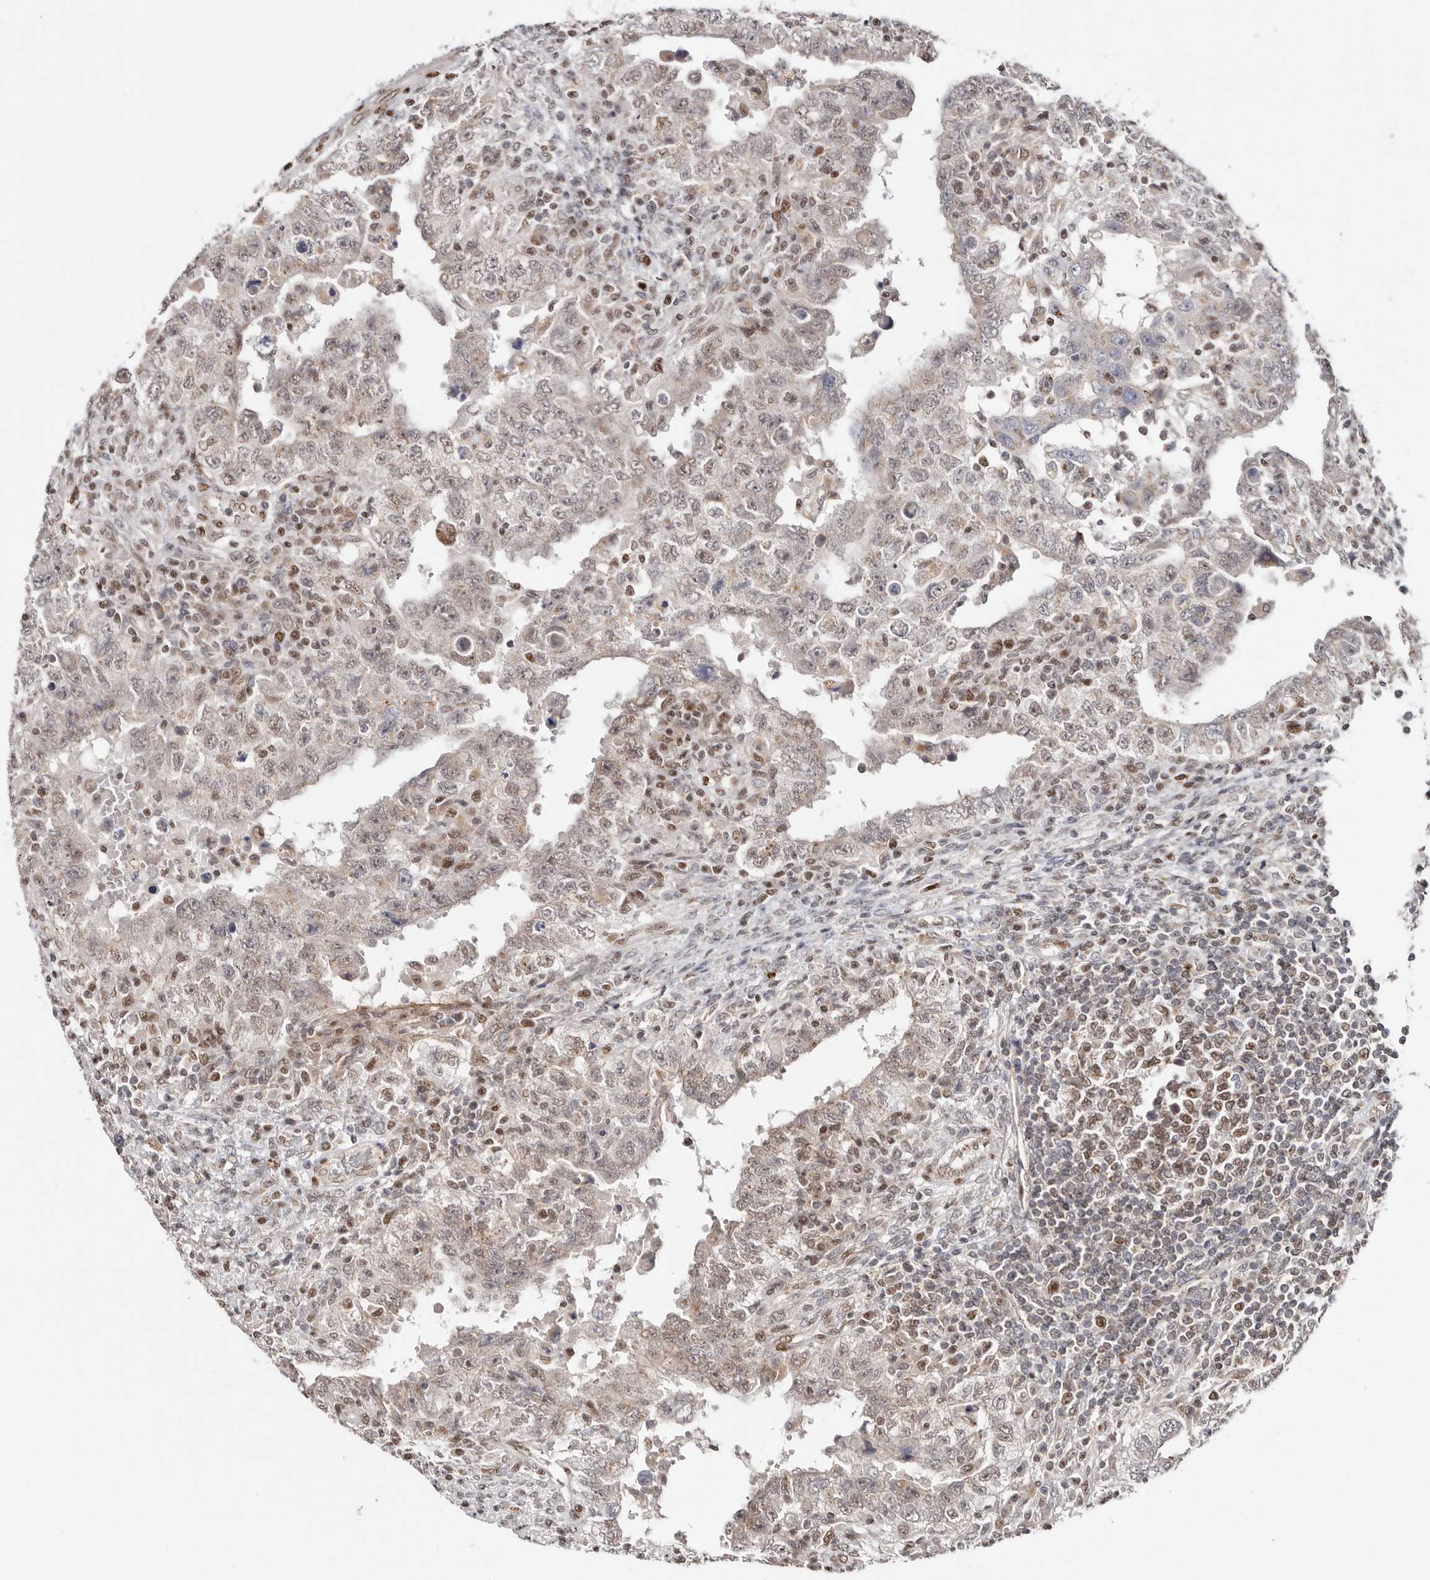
{"staining": {"intensity": "weak", "quantity": "<25%", "location": "nuclear"}, "tissue": "testis cancer", "cell_type": "Tumor cells", "image_type": "cancer", "snomed": [{"axis": "morphology", "description": "Carcinoma, Embryonal, NOS"}, {"axis": "topography", "description": "Testis"}], "caption": "A micrograph of human testis cancer is negative for staining in tumor cells. (DAB (3,3'-diaminobenzidine) IHC visualized using brightfield microscopy, high magnification).", "gene": "SMAD7", "patient": {"sex": "male", "age": 26}}